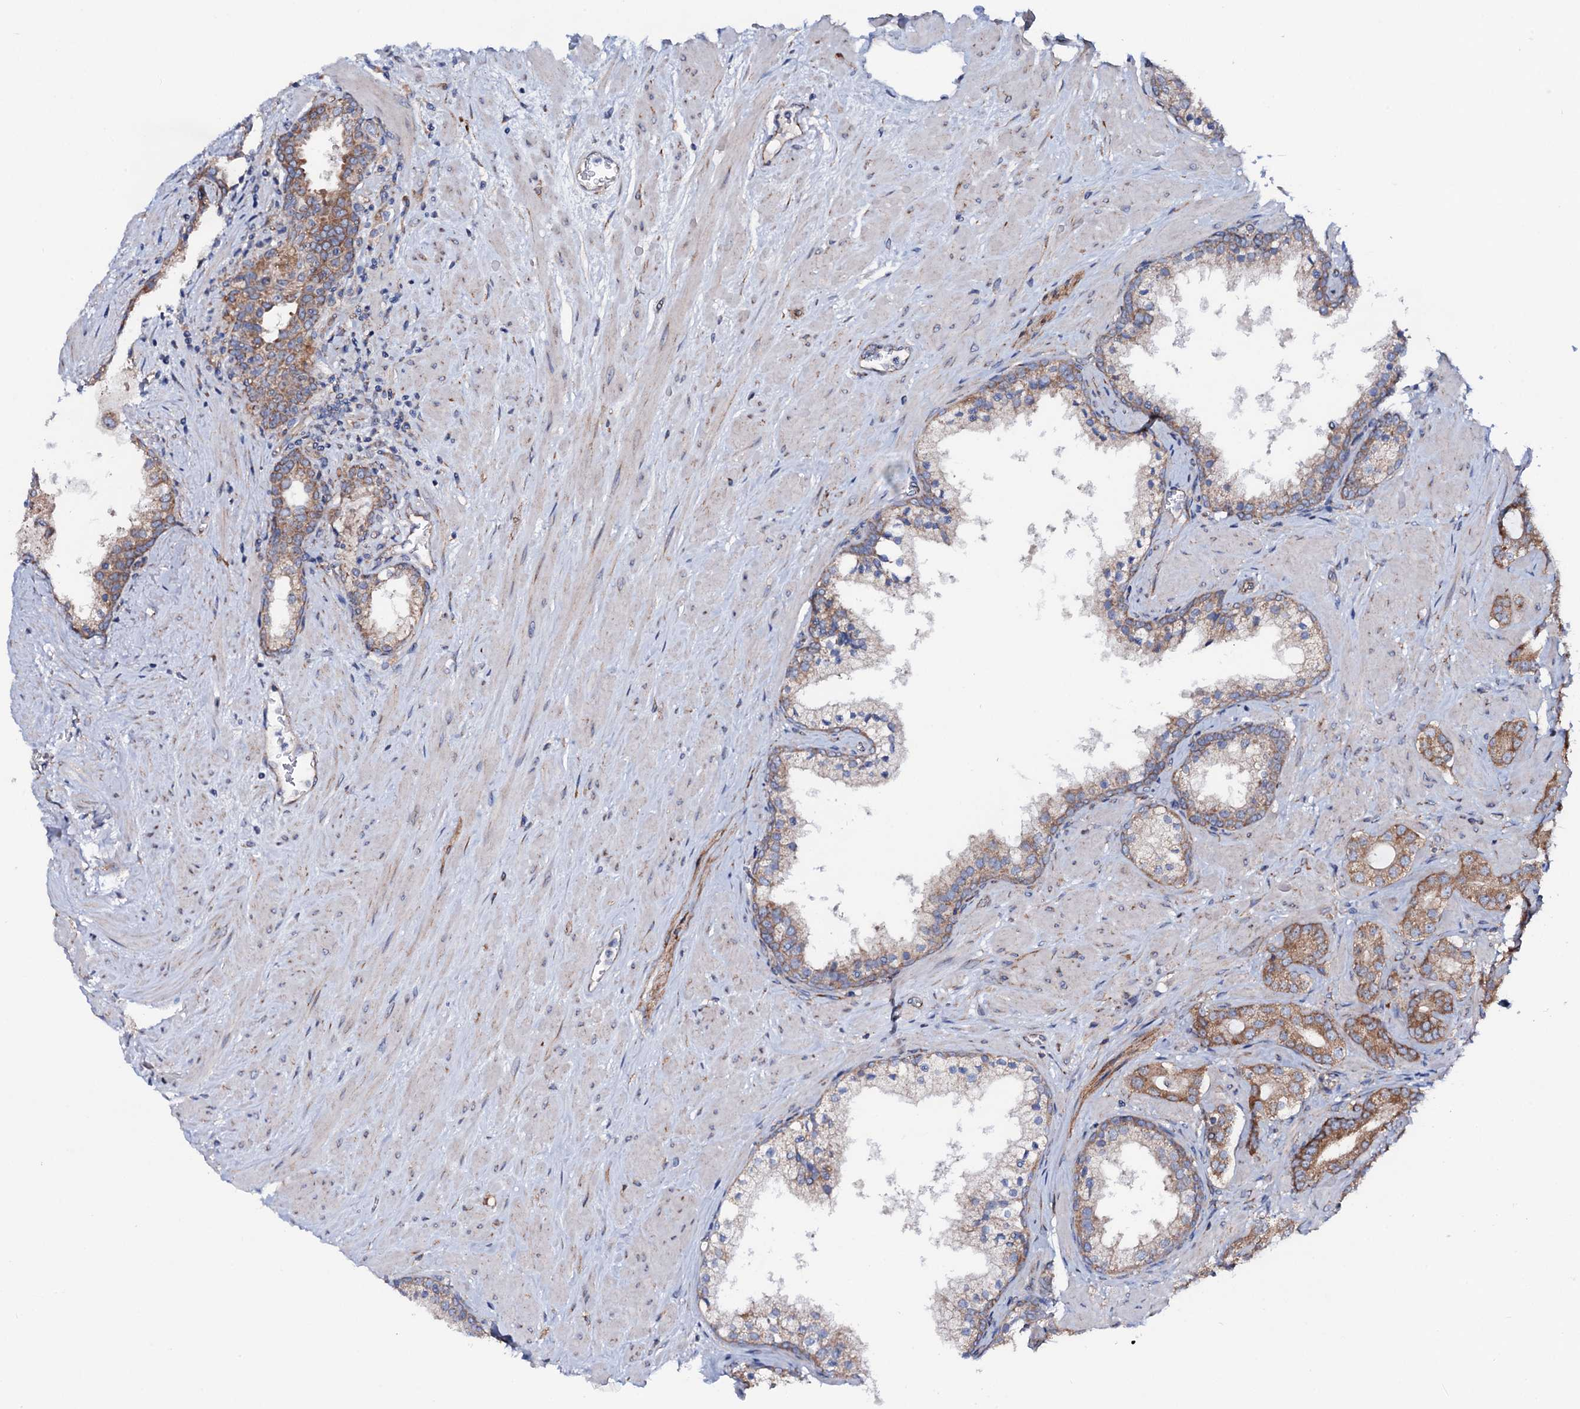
{"staining": {"intensity": "moderate", "quantity": ">75%", "location": "cytoplasmic/membranous"}, "tissue": "prostate cancer", "cell_type": "Tumor cells", "image_type": "cancer", "snomed": [{"axis": "morphology", "description": "Adenocarcinoma, High grade"}, {"axis": "topography", "description": "Prostate"}], "caption": "Prostate high-grade adenocarcinoma stained with DAB IHC shows medium levels of moderate cytoplasmic/membranous staining in about >75% of tumor cells.", "gene": "STARD13", "patient": {"sex": "male", "age": 64}}